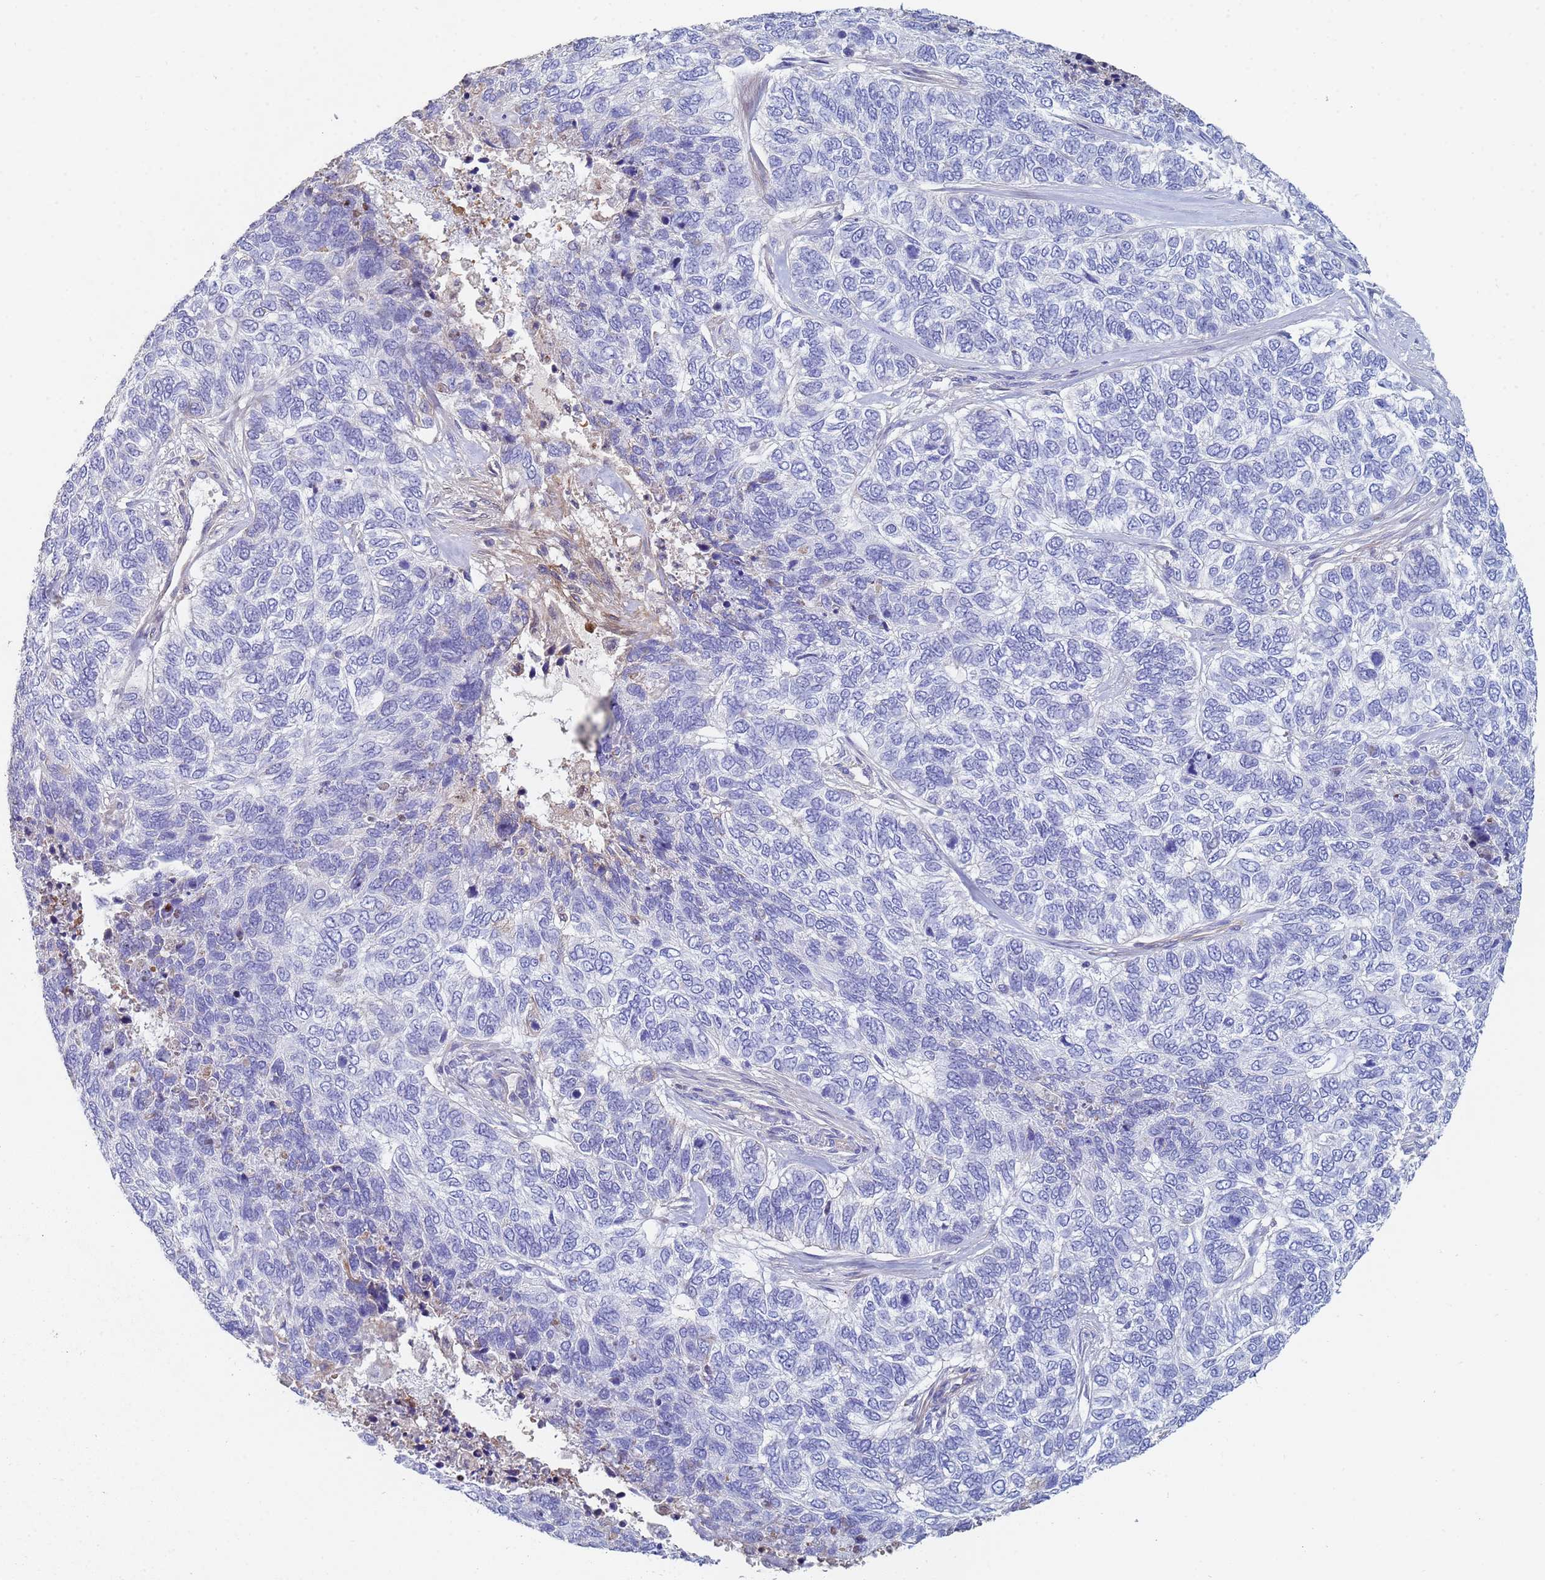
{"staining": {"intensity": "negative", "quantity": "none", "location": "none"}, "tissue": "skin cancer", "cell_type": "Tumor cells", "image_type": "cancer", "snomed": [{"axis": "morphology", "description": "Basal cell carcinoma"}, {"axis": "topography", "description": "Skin"}], "caption": "Tumor cells are negative for protein expression in human skin basal cell carcinoma.", "gene": "ABCA8", "patient": {"sex": "female", "age": 65}}